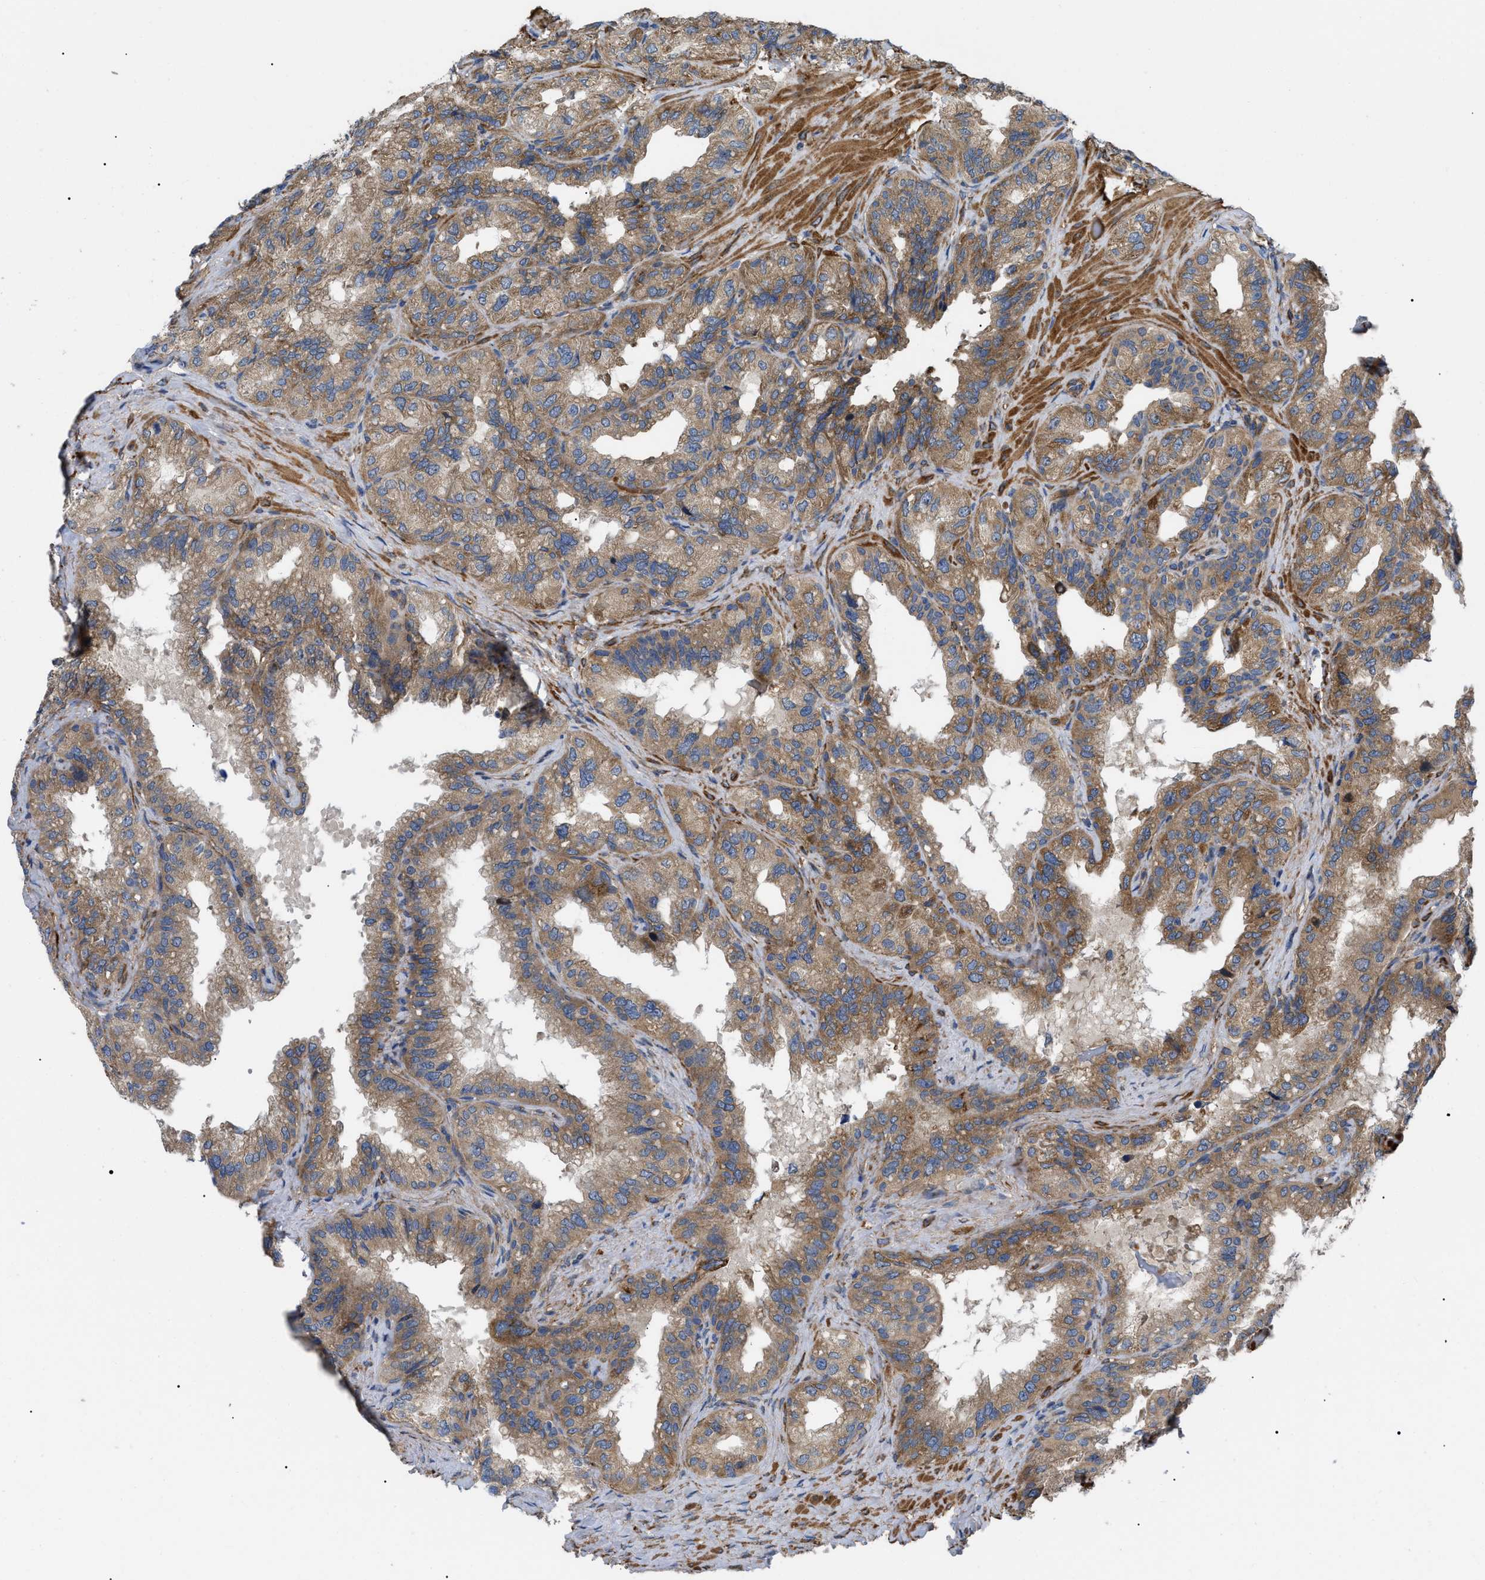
{"staining": {"intensity": "moderate", "quantity": ">75%", "location": "cytoplasmic/membranous"}, "tissue": "seminal vesicle", "cell_type": "Glandular cells", "image_type": "normal", "snomed": [{"axis": "morphology", "description": "Normal tissue, NOS"}, {"axis": "topography", "description": "Seminal veicle"}], "caption": "DAB immunohistochemical staining of benign human seminal vesicle exhibits moderate cytoplasmic/membranous protein expression in approximately >75% of glandular cells. (brown staining indicates protein expression, while blue staining denotes nuclei).", "gene": "MYO10", "patient": {"sex": "male", "age": 68}}